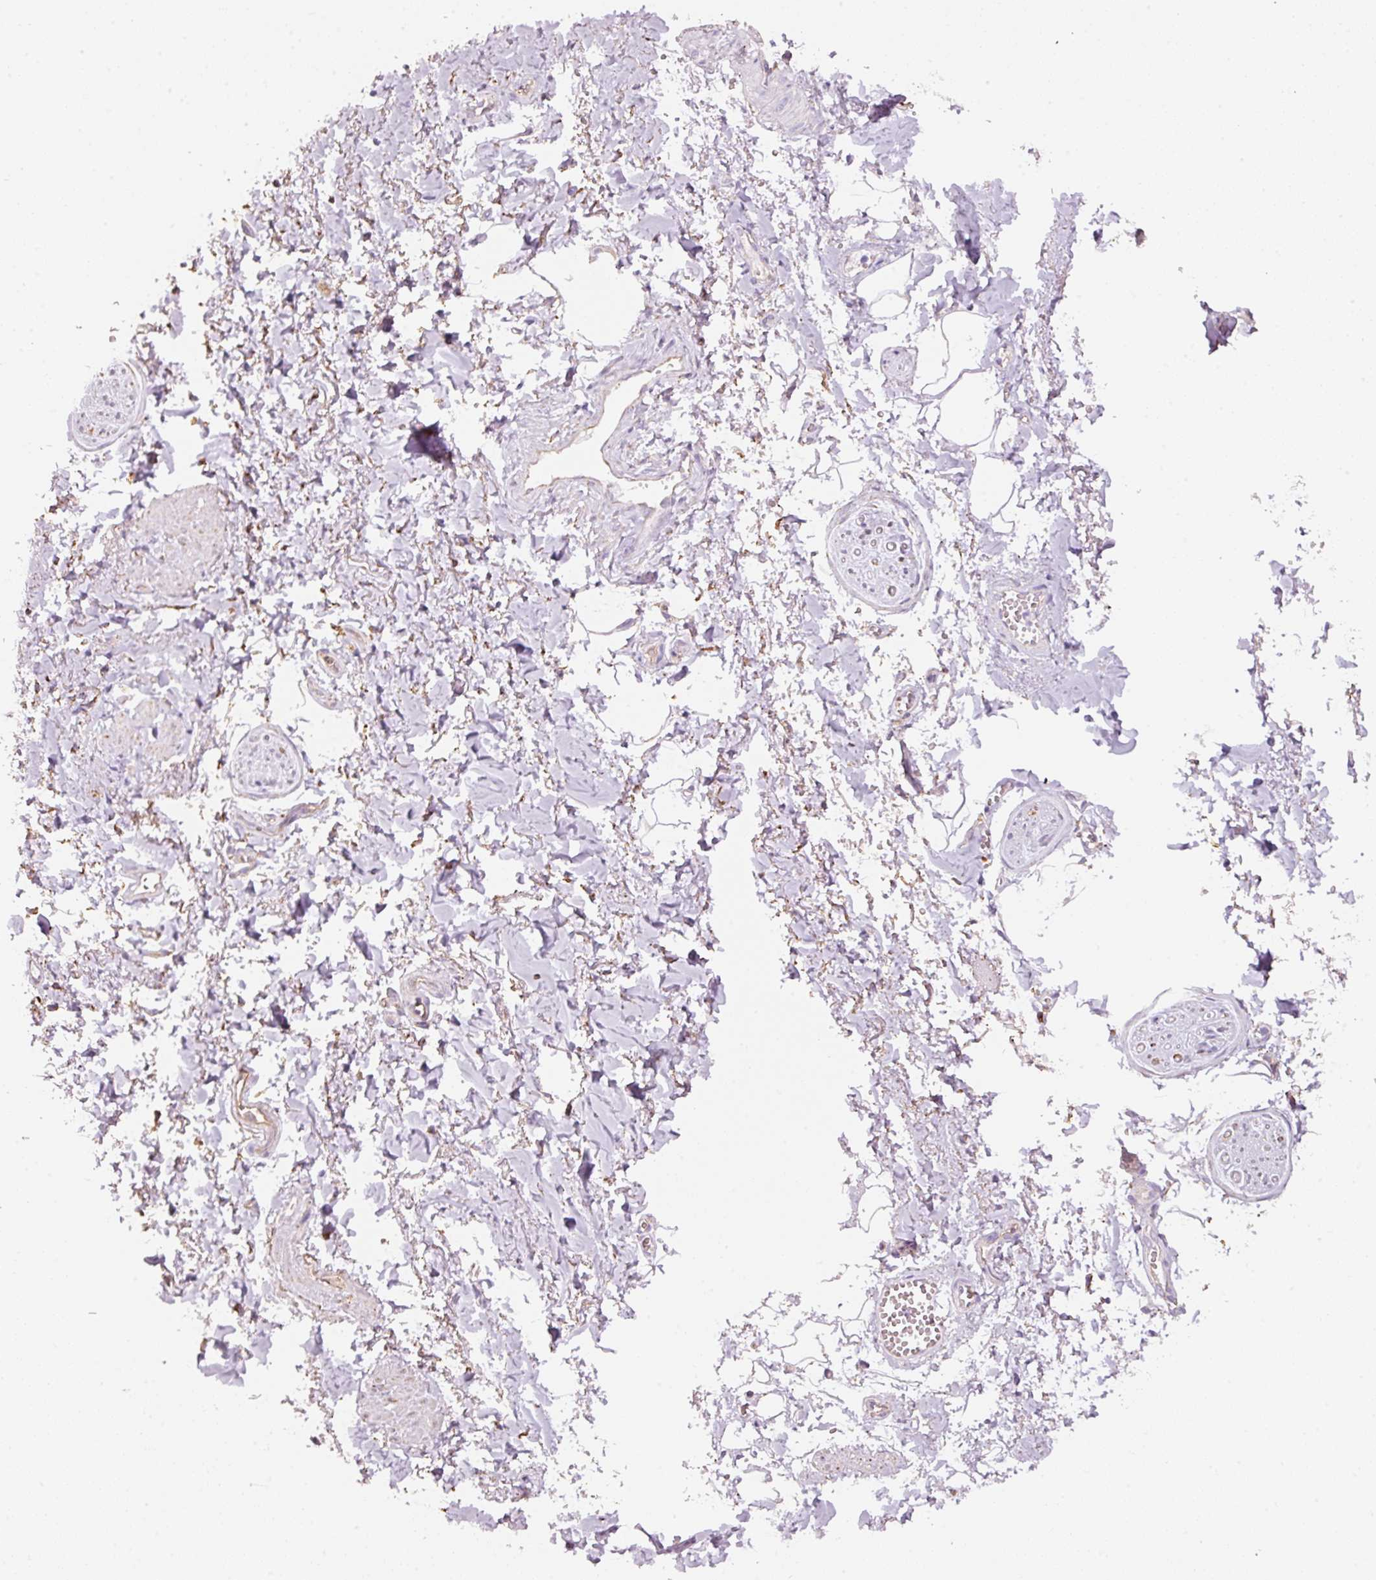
{"staining": {"intensity": "weak", "quantity": "25%-75%", "location": "cytoplasmic/membranous"}, "tissue": "adipose tissue", "cell_type": "Adipocytes", "image_type": "normal", "snomed": [{"axis": "morphology", "description": "Normal tissue, NOS"}, {"axis": "topography", "description": "Vulva"}, {"axis": "topography", "description": "Vagina"}, {"axis": "topography", "description": "Peripheral nerve tissue"}], "caption": "Adipose tissue stained for a protein reveals weak cytoplasmic/membranous positivity in adipocytes. Immunohistochemistry stains the protein in brown and the nuclei are stained blue.", "gene": "GCG", "patient": {"sex": "female", "age": 66}}